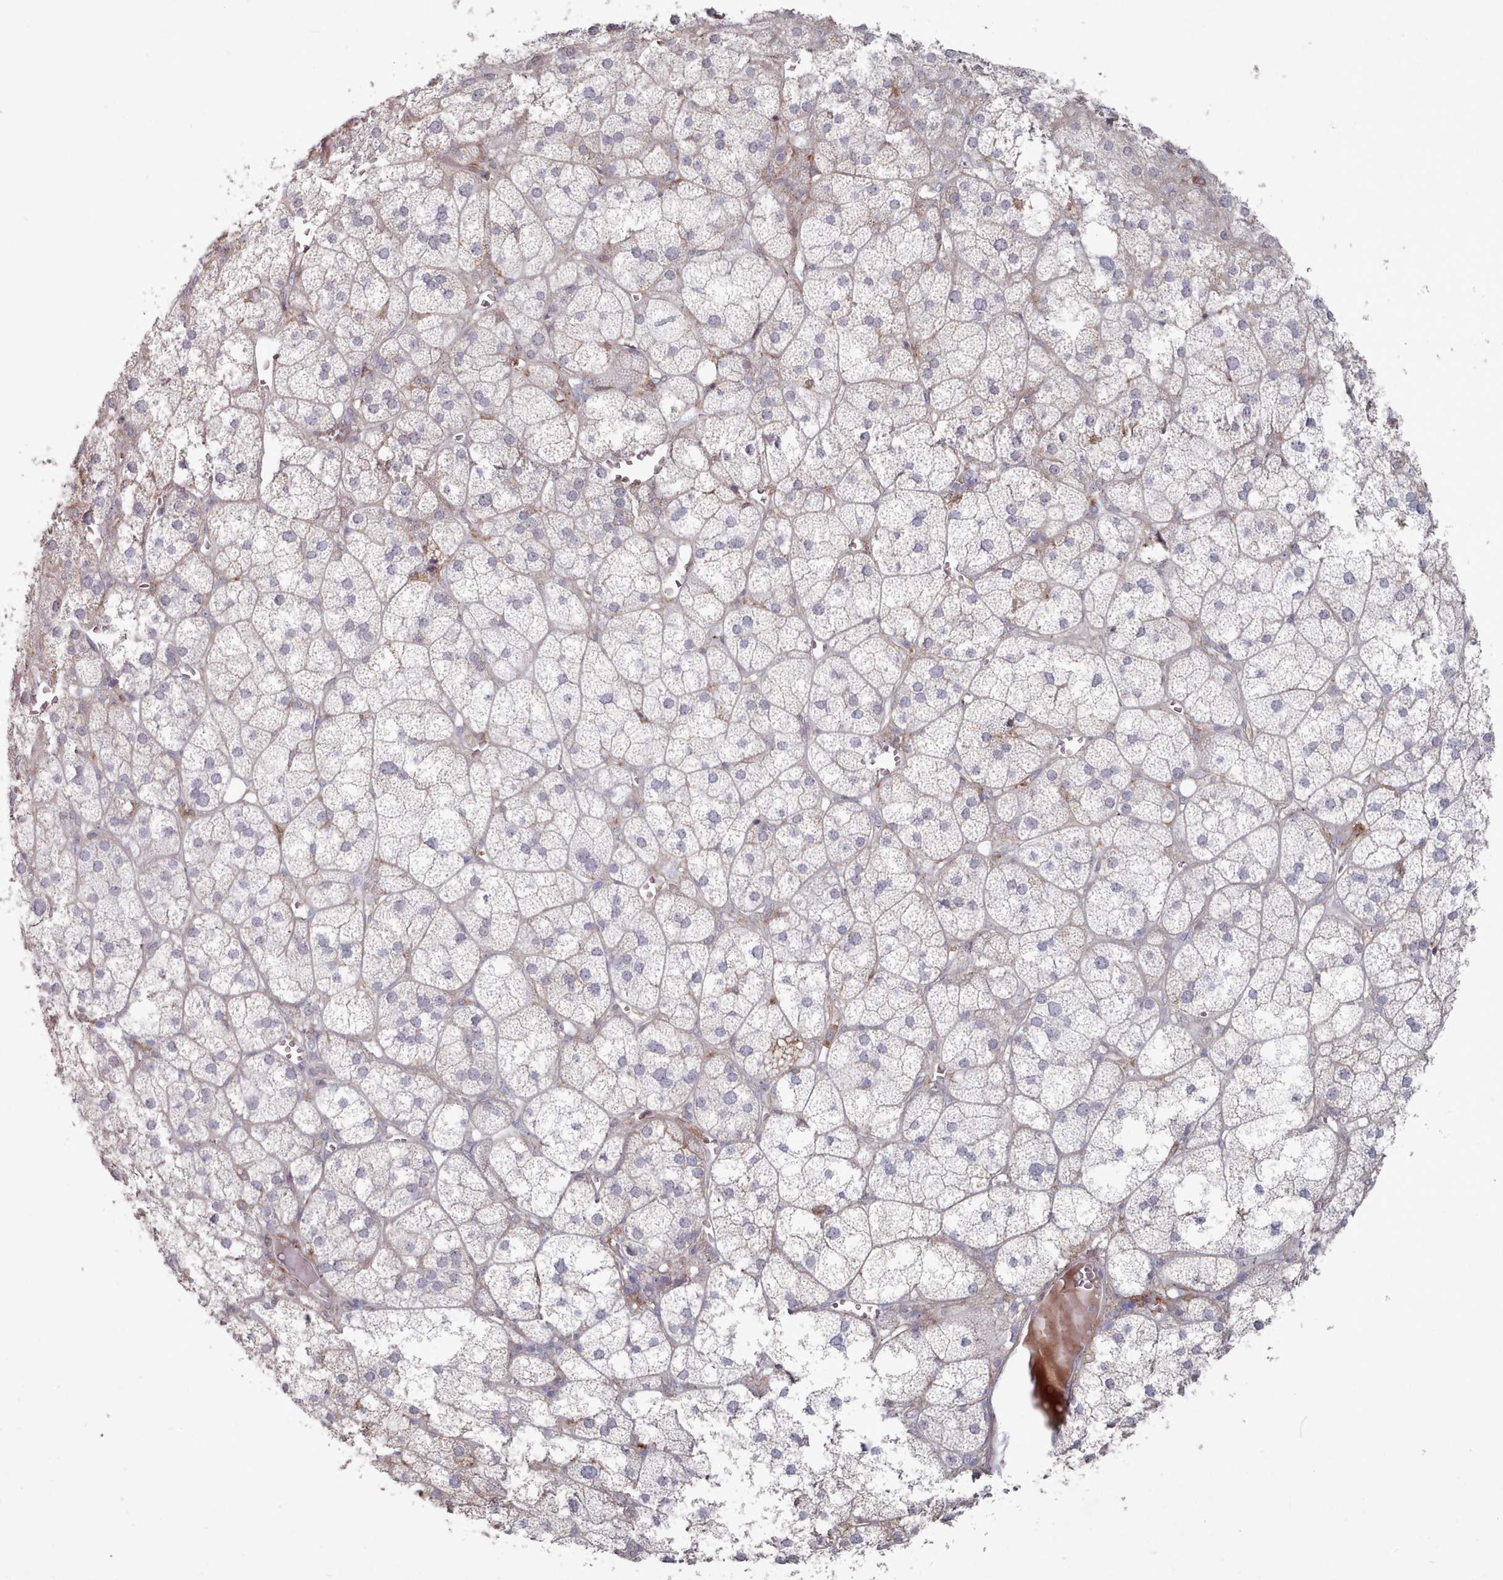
{"staining": {"intensity": "negative", "quantity": "none", "location": "none"}, "tissue": "adrenal gland", "cell_type": "Glandular cells", "image_type": "normal", "snomed": [{"axis": "morphology", "description": "Normal tissue, NOS"}, {"axis": "topography", "description": "Adrenal gland"}], "caption": "High power microscopy histopathology image of an immunohistochemistry photomicrograph of unremarkable adrenal gland, revealing no significant positivity in glandular cells. (DAB IHC with hematoxylin counter stain).", "gene": "COL8A2", "patient": {"sex": "female", "age": 61}}